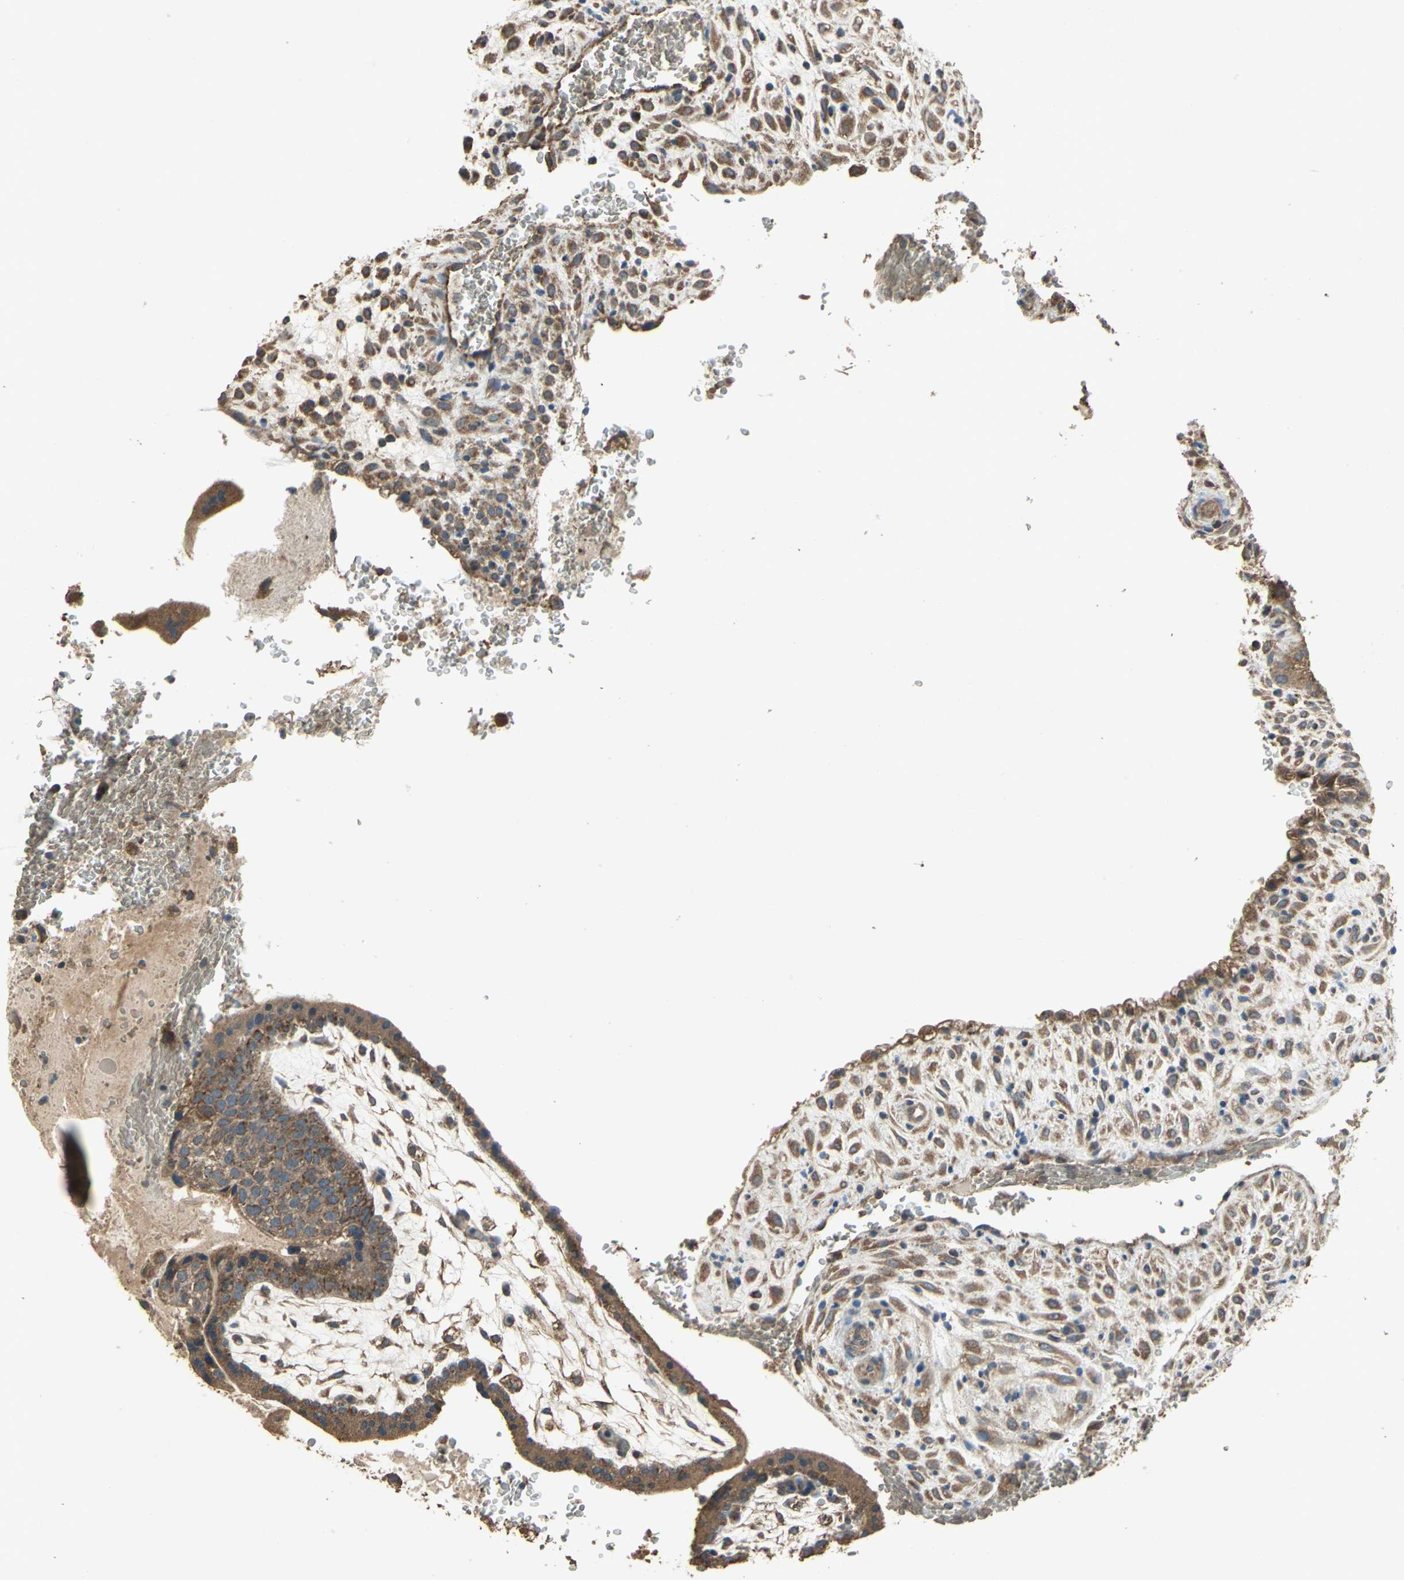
{"staining": {"intensity": "strong", "quantity": ">75%", "location": "cytoplasmic/membranous"}, "tissue": "placenta", "cell_type": "Decidual cells", "image_type": "normal", "snomed": [{"axis": "morphology", "description": "Normal tissue, NOS"}, {"axis": "topography", "description": "Placenta"}], "caption": "Protein staining of benign placenta exhibits strong cytoplasmic/membranous staining in about >75% of decidual cells.", "gene": "POLRMT", "patient": {"sex": "female", "age": 35}}